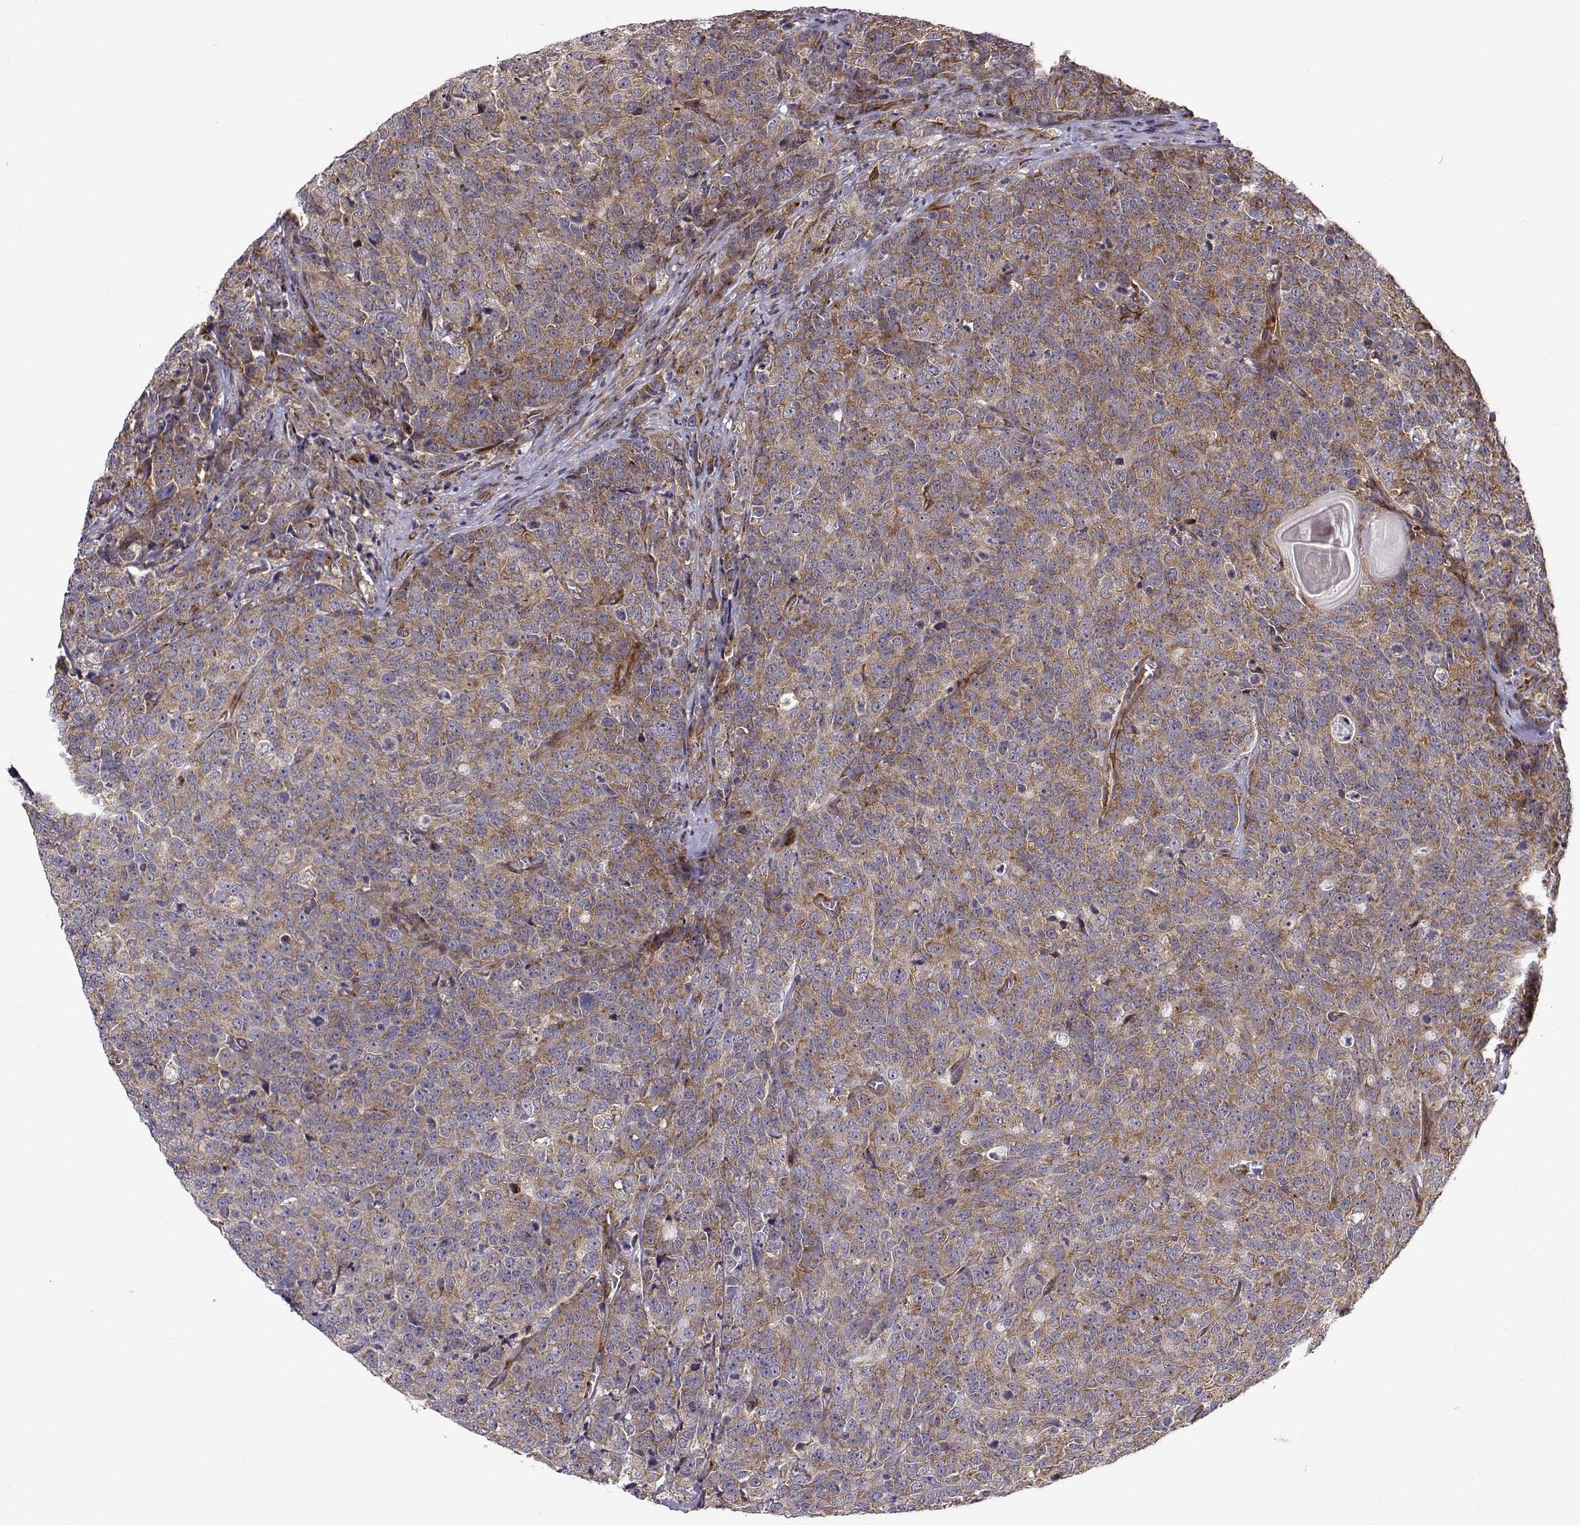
{"staining": {"intensity": "moderate", "quantity": ">75%", "location": "cytoplasmic/membranous"}, "tissue": "prostate cancer", "cell_type": "Tumor cells", "image_type": "cancer", "snomed": [{"axis": "morphology", "description": "Adenocarcinoma, NOS"}, {"axis": "topography", "description": "Prostate"}], "caption": "Human prostate cancer stained for a protein (brown) displays moderate cytoplasmic/membranous positive staining in about >75% of tumor cells.", "gene": "RPL31", "patient": {"sex": "male", "age": 67}}